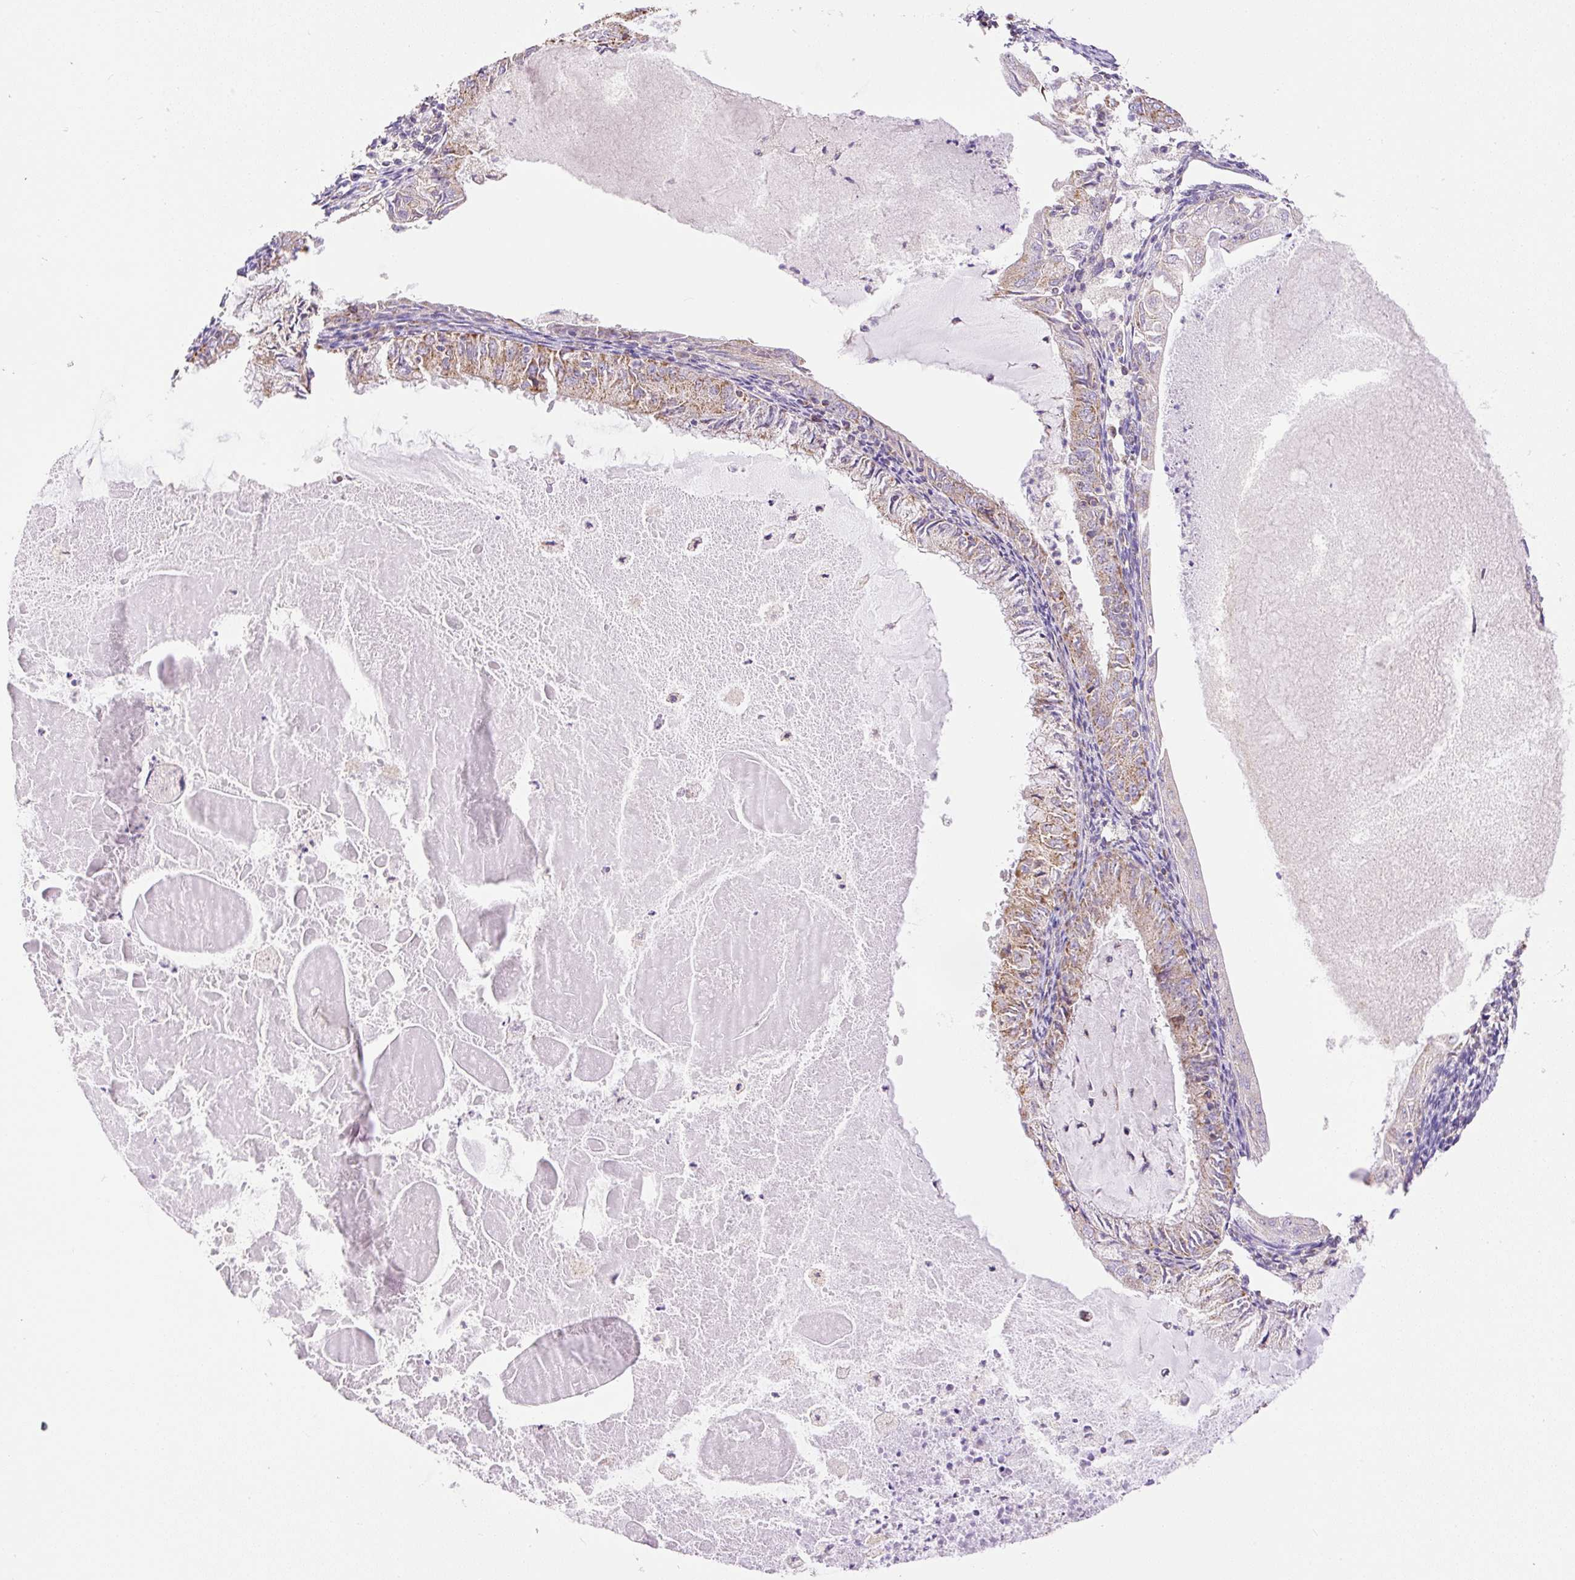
{"staining": {"intensity": "moderate", "quantity": ">75%", "location": "cytoplasmic/membranous"}, "tissue": "endometrial cancer", "cell_type": "Tumor cells", "image_type": "cancer", "snomed": [{"axis": "morphology", "description": "Adenocarcinoma, NOS"}, {"axis": "topography", "description": "Endometrium"}], "caption": "The micrograph shows a brown stain indicating the presence of a protein in the cytoplasmic/membranous of tumor cells in endometrial cancer.", "gene": "NDUFAF2", "patient": {"sex": "female", "age": 57}}